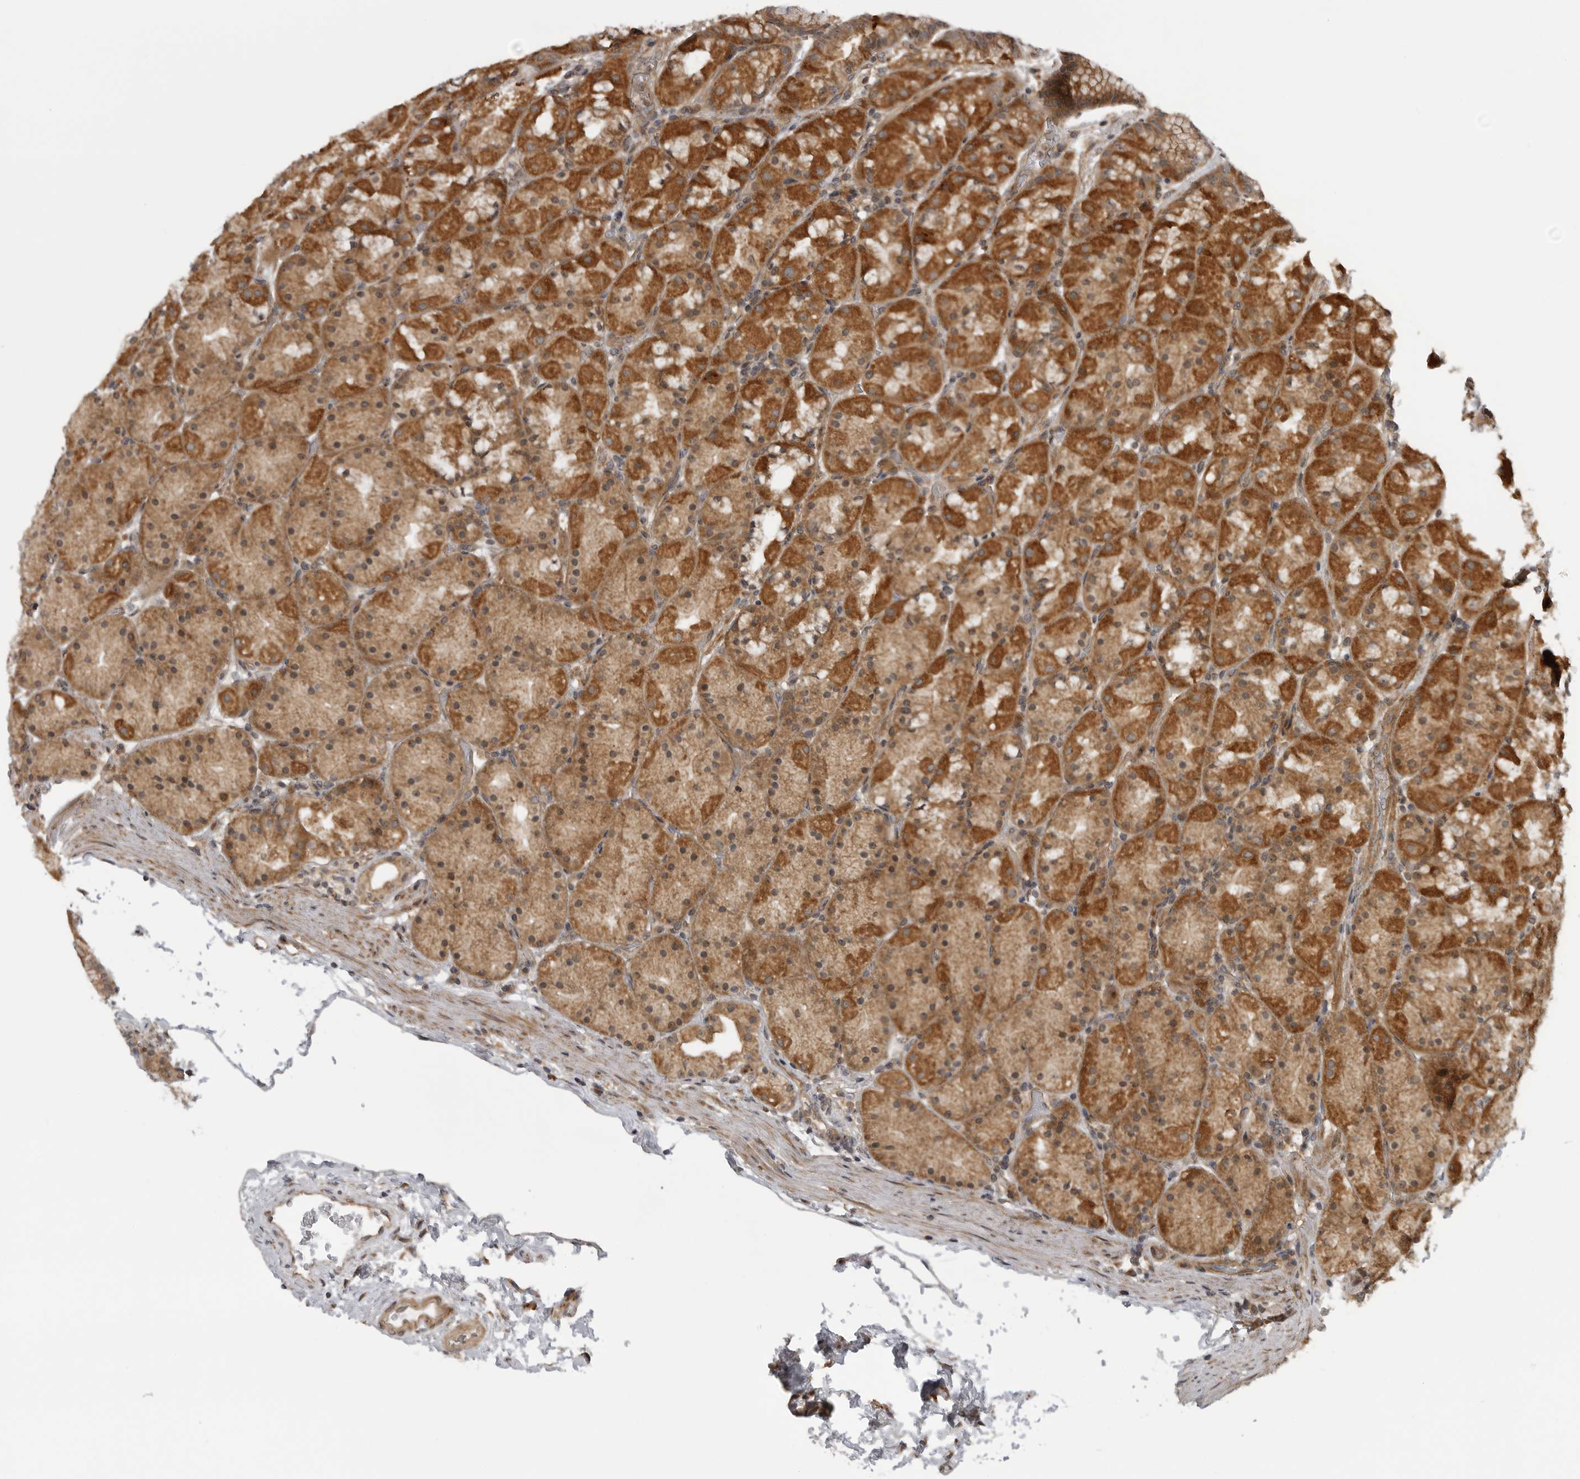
{"staining": {"intensity": "strong", "quantity": "25%-75%", "location": "cytoplasmic/membranous"}, "tissue": "stomach", "cell_type": "Glandular cells", "image_type": "normal", "snomed": [{"axis": "morphology", "description": "Normal tissue, NOS"}, {"axis": "topography", "description": "Stomach, upper"}, {"axis": "topography", "description": "Stomach"}], "caption": "Immunohistochemical staining of normal human stomach demonstrates strong cytoplasmic/membranous protein staining in approximately 25%-75% of glandular cells.", "gene": "LRRC45", "patient": {"sex": "male", "age": 48}}